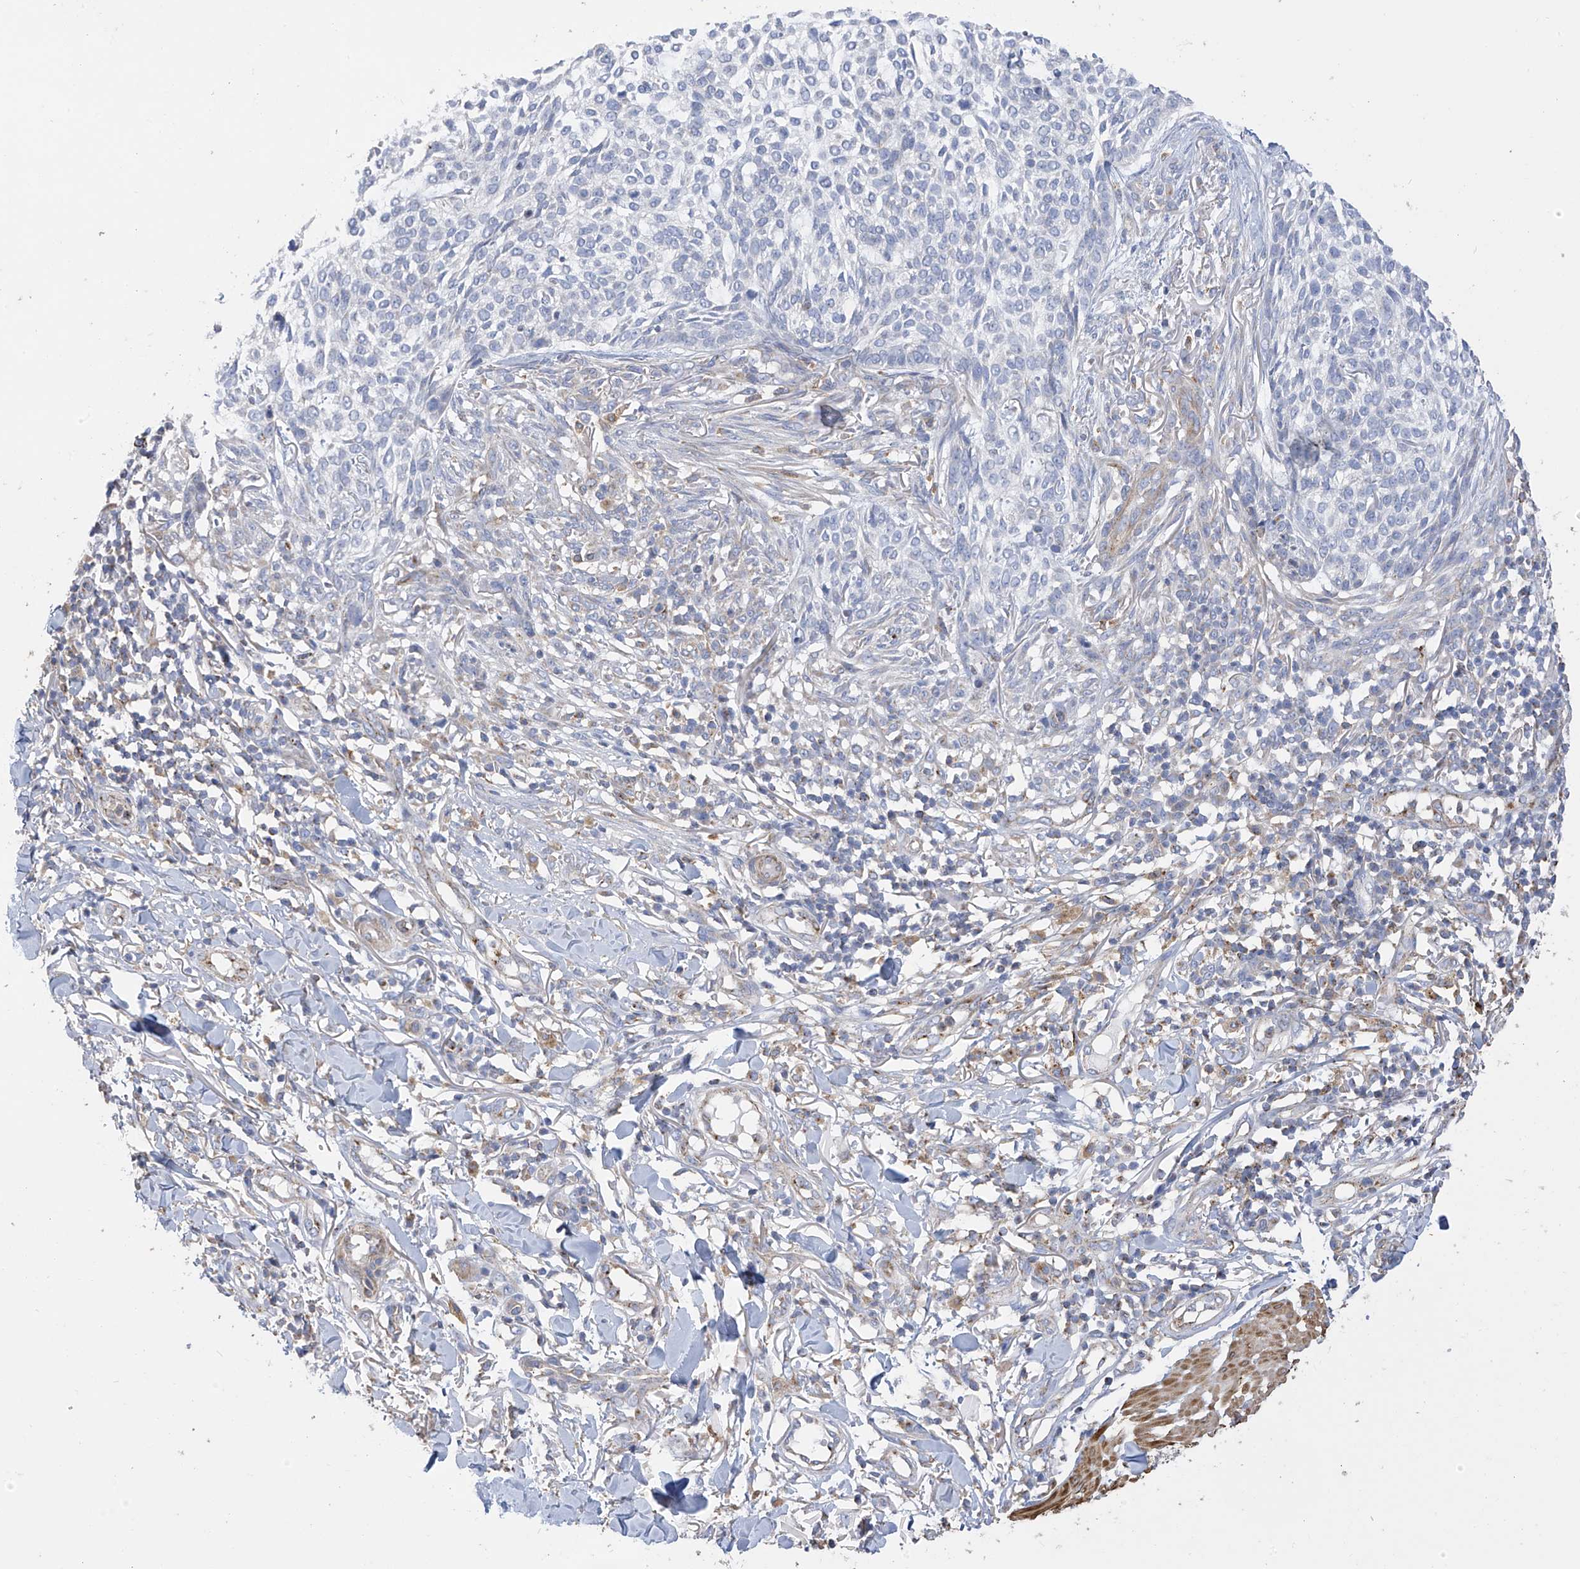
{"staining": {"intensity": "negative", "quantity": "none", "location": "none"}, "tissue": "skin cancer", "cell_type": "Tumor cells", "image_type": "cancer", "snomed": [{"axis": "morphology", "description": "Basal cell carcinoma"}, {"axis": "topography", "description": "Skin"}], "caption": "This image is of skin cancer (basal cell carcinoma) stained with immunohistochemistry (IHC) to label a protein in brown with the nuclei are counter-stained blue. There is no staining in tumor cells.", "gene": "ITM2B", "patient": {"sex": "female", "age": 64}}